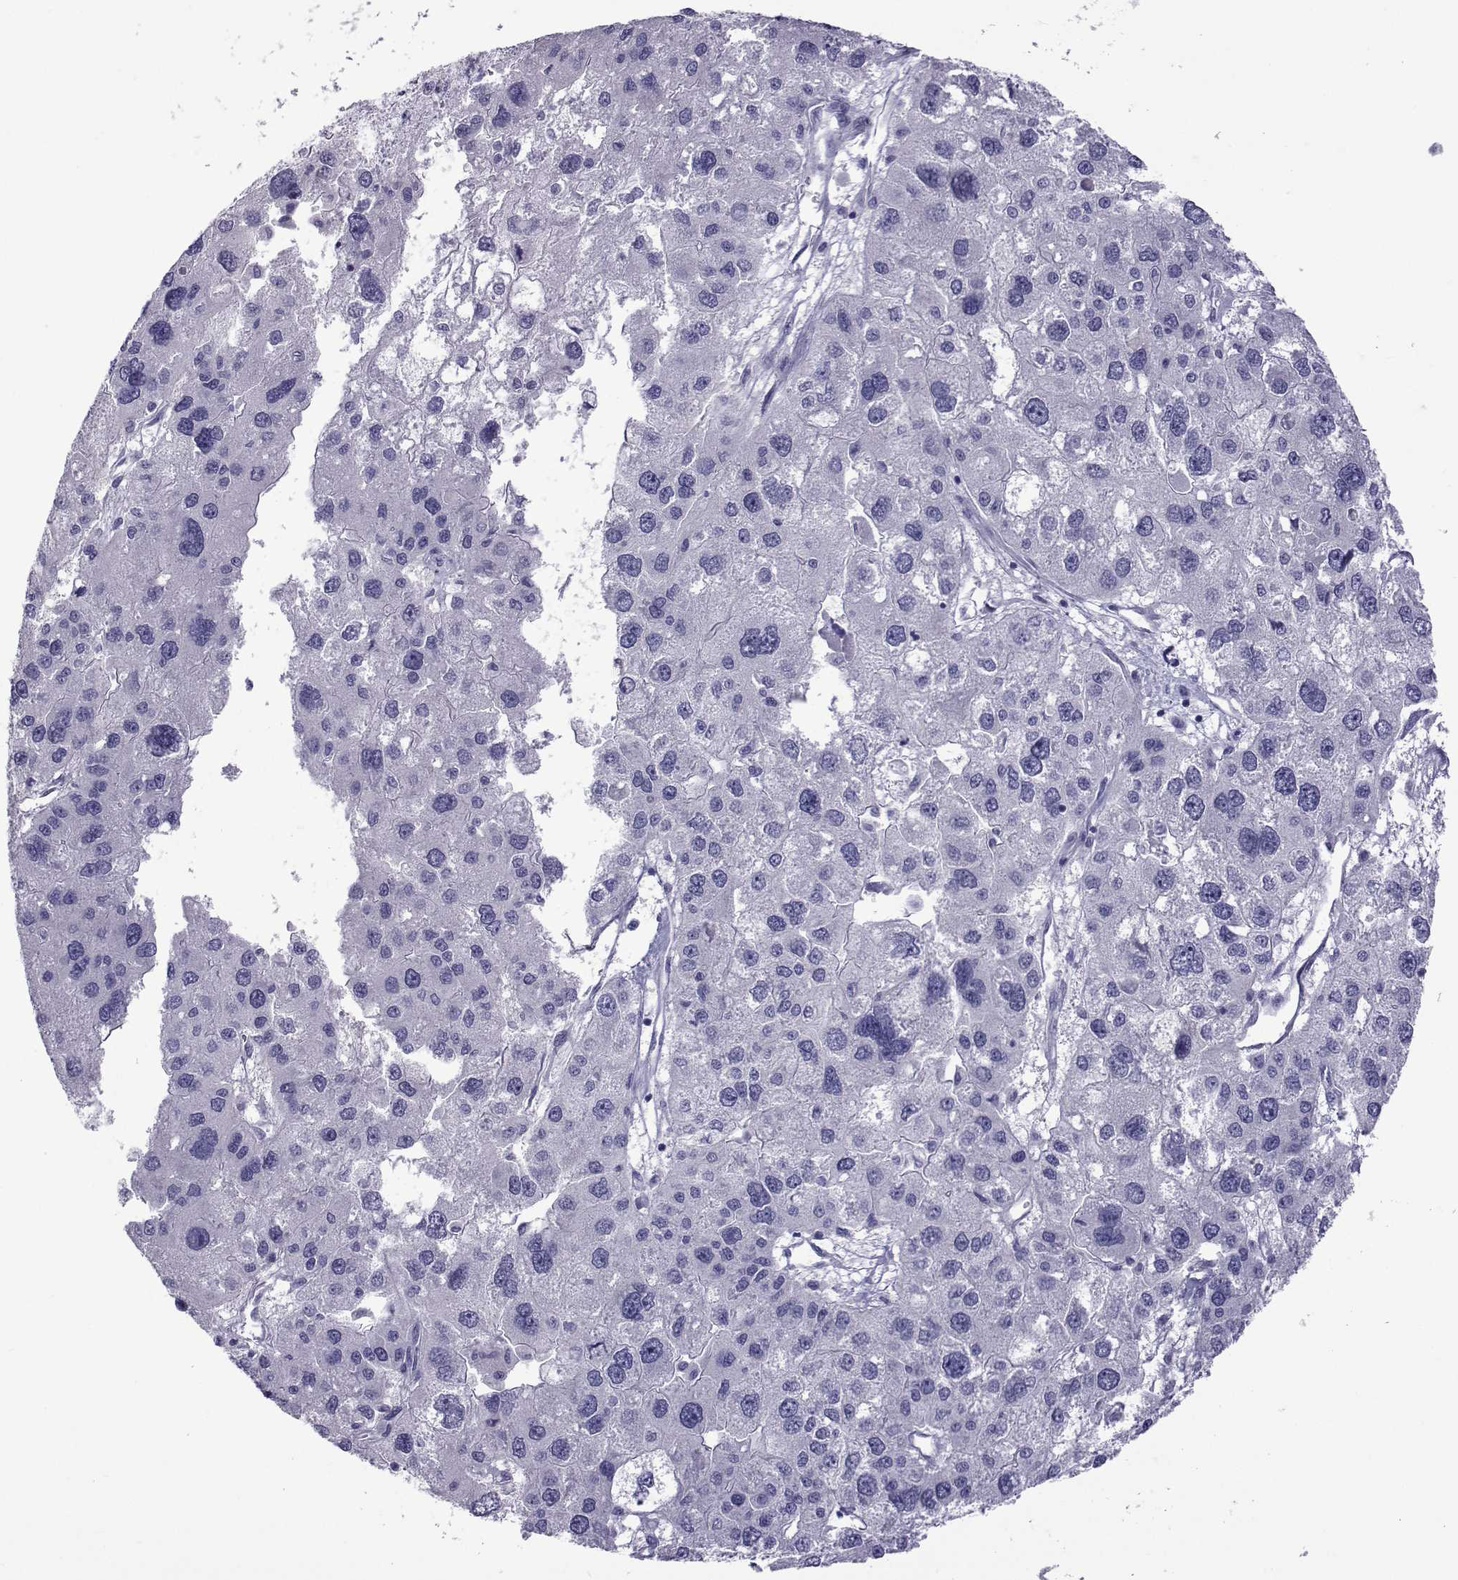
{"staining": {"intensity": "negative", "quantity": "none", "location": "none"}, "tissue": "liver cancer", "cell_type": "Tumor cells", "image_type": "cancer", "snomed": [{"axis": "morphology", "description": "Carcinoma, Hepatocellular, NOS"}, {"axis": "topography", "description": "Liver"}], "caption": "Tumor cells show no significant protein expression in liver cancer (hepatocellular carcinoma). Brightfield microscopy of immunohistochemistry (IHC) stained with DAB (brown) and hematoxylin (blue), captured at high magnification.", "gene": "COL22A1", "patient": {"sex": "male", "age": 73}}